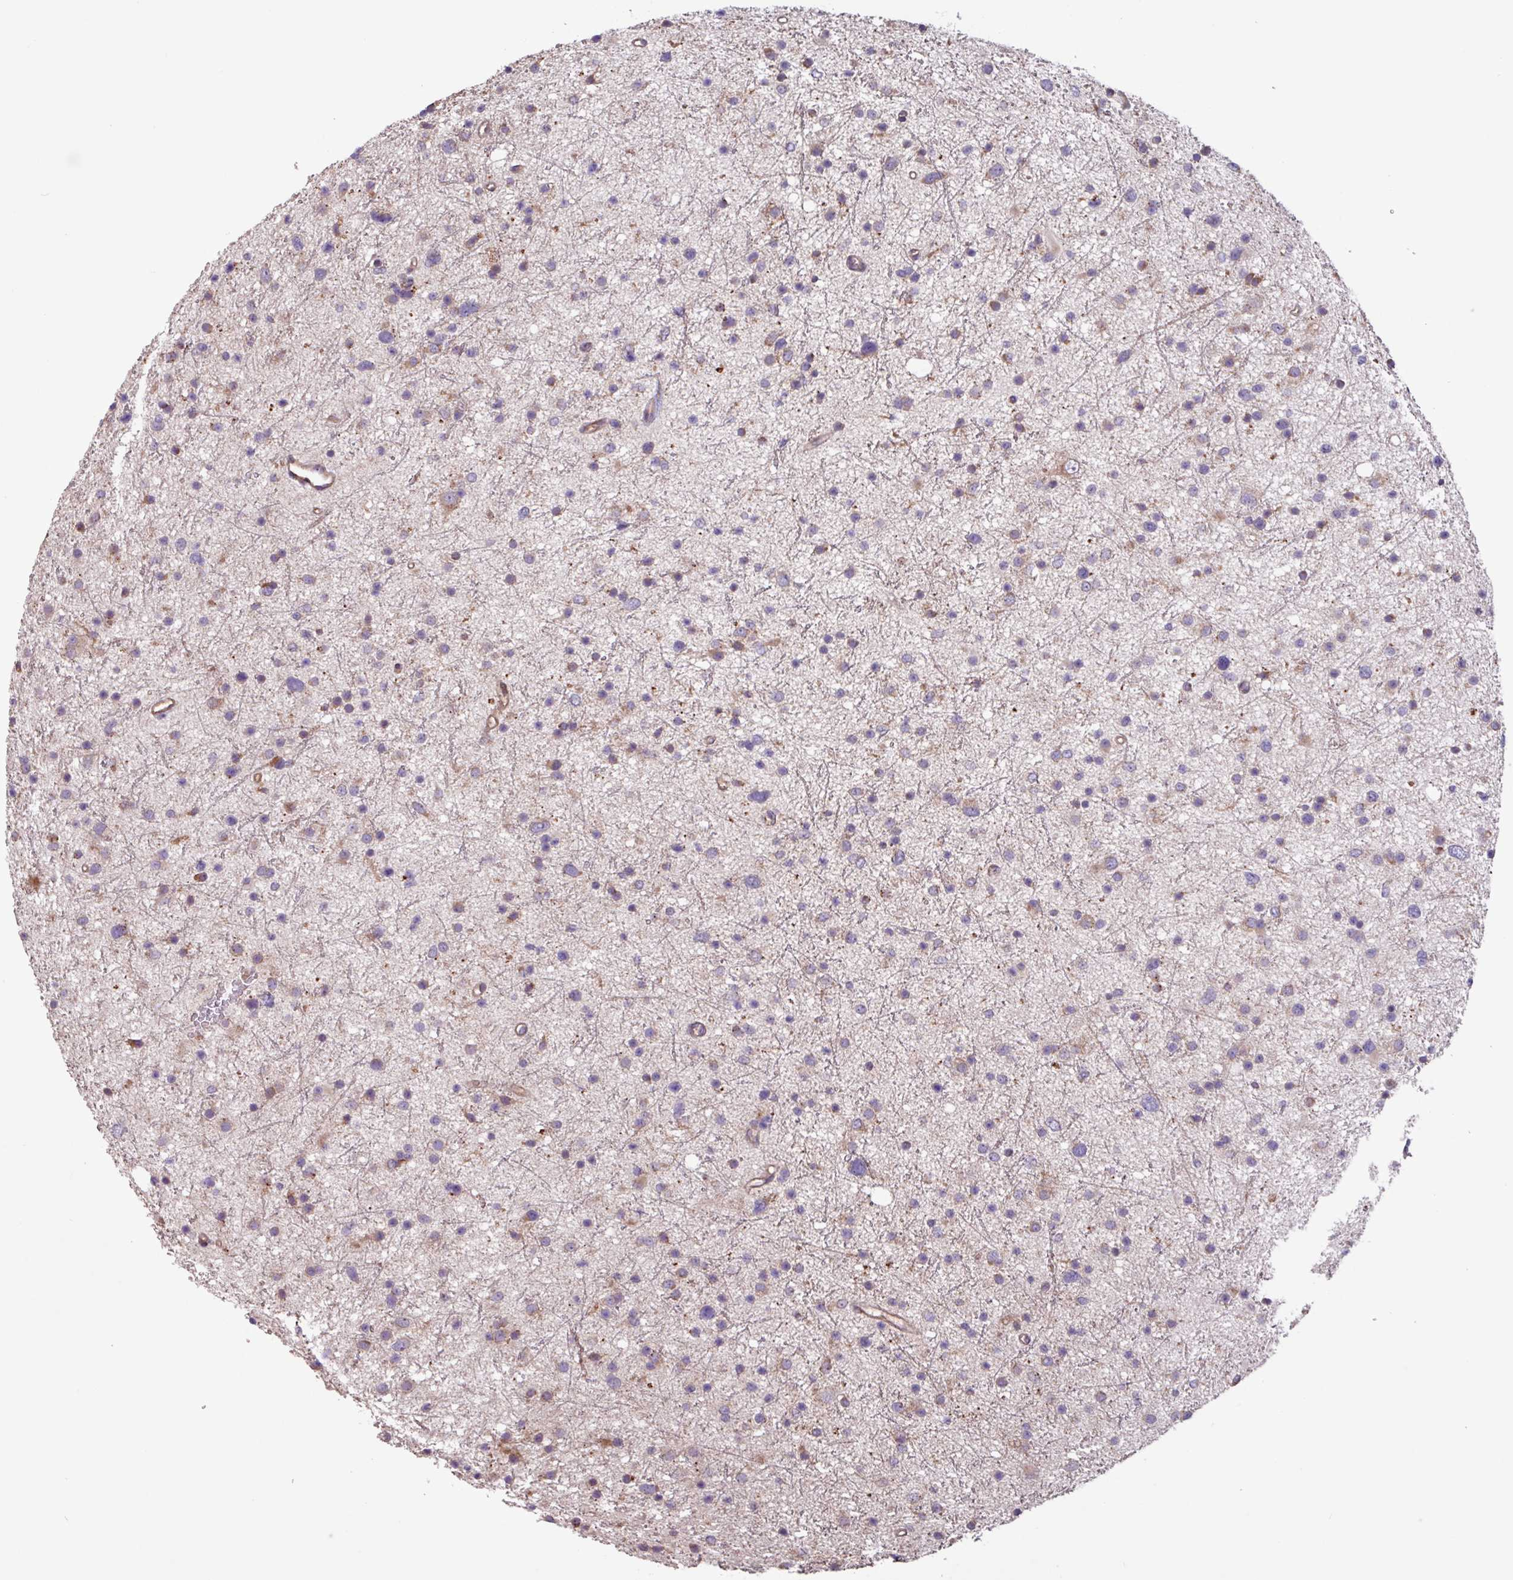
{"staining": {"intensity": "weak", "quantity": "25%-75%", "location": "cytoplasmic/membranous"}, "tissue": "glioma", "cell_type": "Tumor cells", "image_type": "cancer", "snomed": [{"axis": "morphology", "description": "Glioma, malignant, Low grade"}, {"axis": "topography", "description": "Cerebral cortex"}], "caption": "Immunohistochemical staining of malignant glioma (low-grade) exhibits low levels of weak cytoplasmic/membranous positivity in approximately 25%-75% of tumor cells.", "gene": "PTPRQ", "patient": {"sex": "female", "age": 39}}